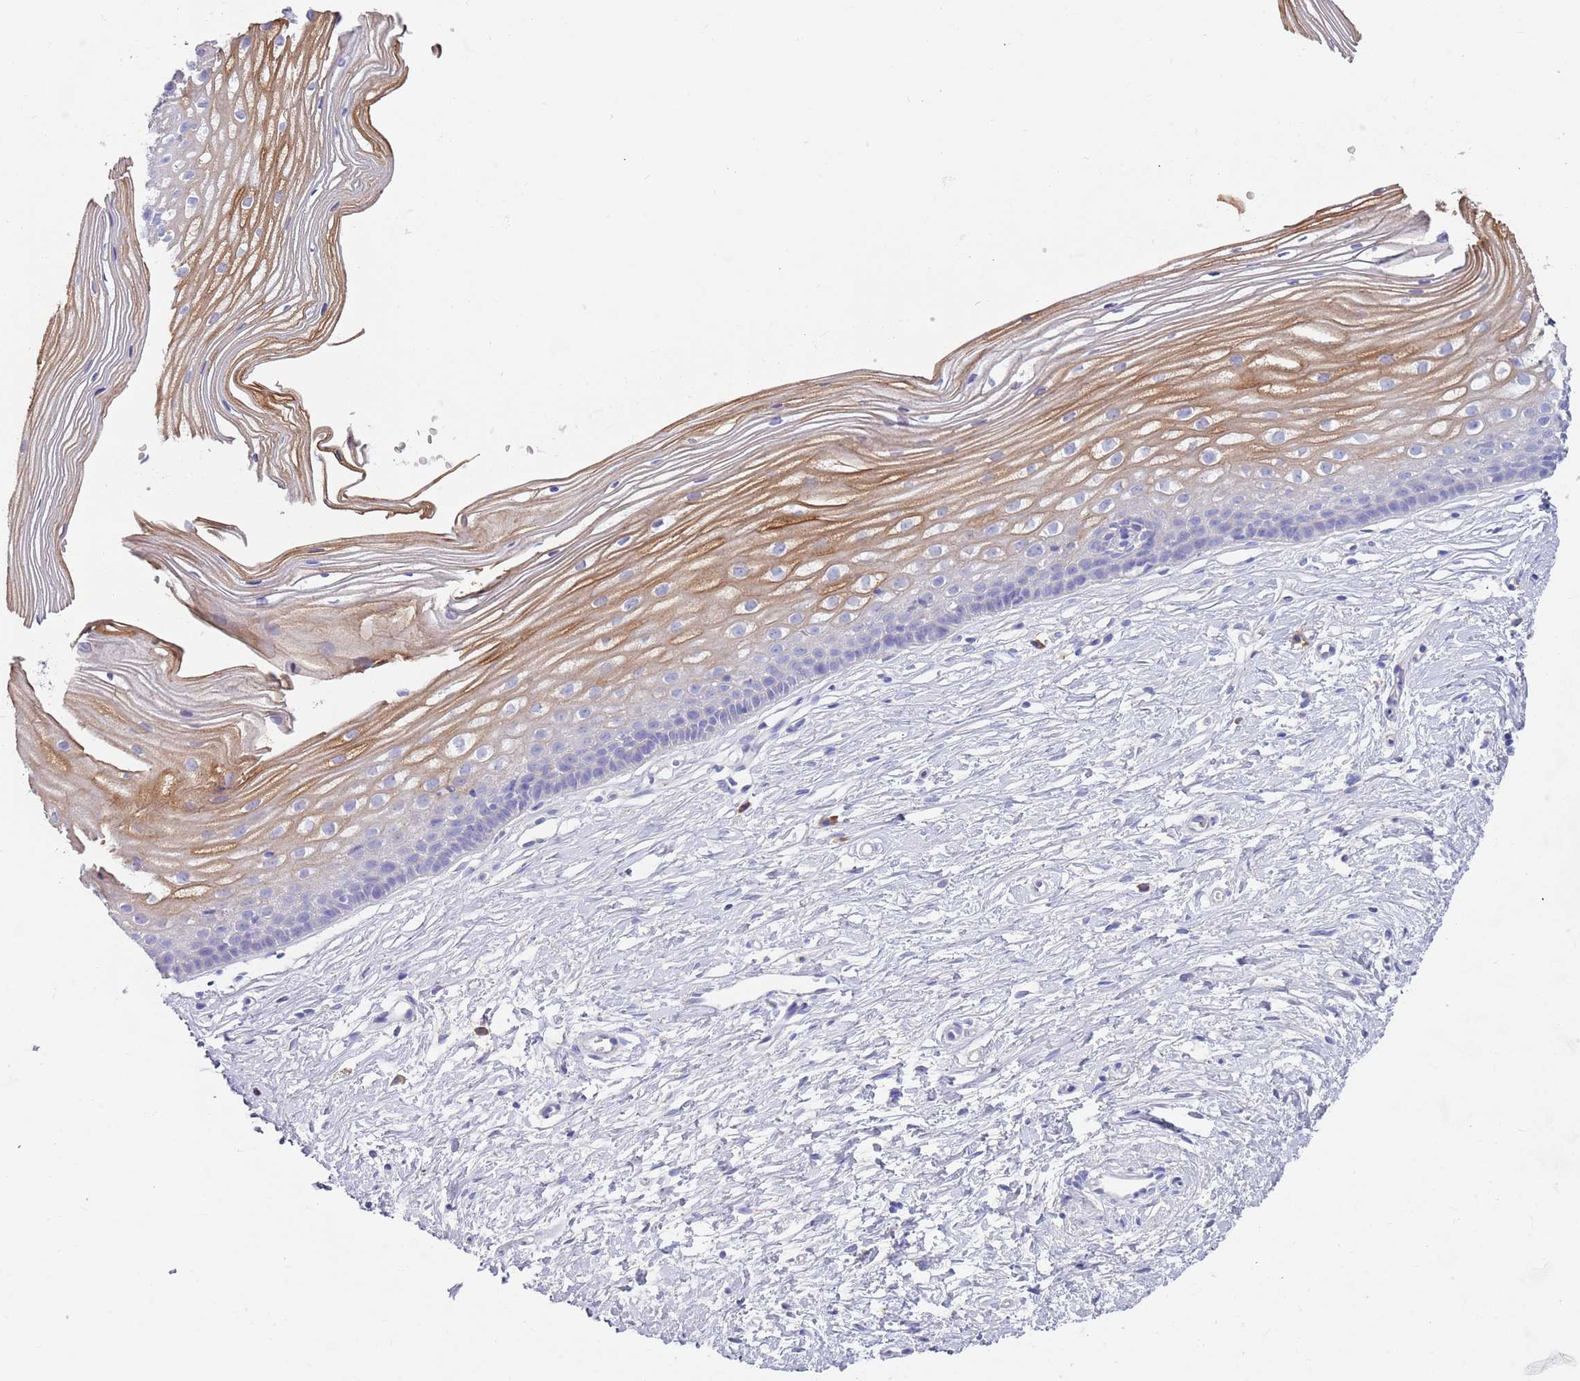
{"staining": {"intensity": "moderate", "quantity": "25%-75%", "location": "cytoplasmic/membranous"}, "tissue": "cervix", "cell_type": "Glandular cells", "image_type": "normal", "snomed": [{"axis": "morphology", "description": "Normal tissue, NOS"}, {"axis": "topography", "description": "Cervix"}], "caption": "Cervix stained for a protein (brown) displays moderate cytoplasmic/membranous positive staining in about 25%-75% of glandular cells.", "gene": "CCDC149", "patient": {"sex": "female", "age": 40}}